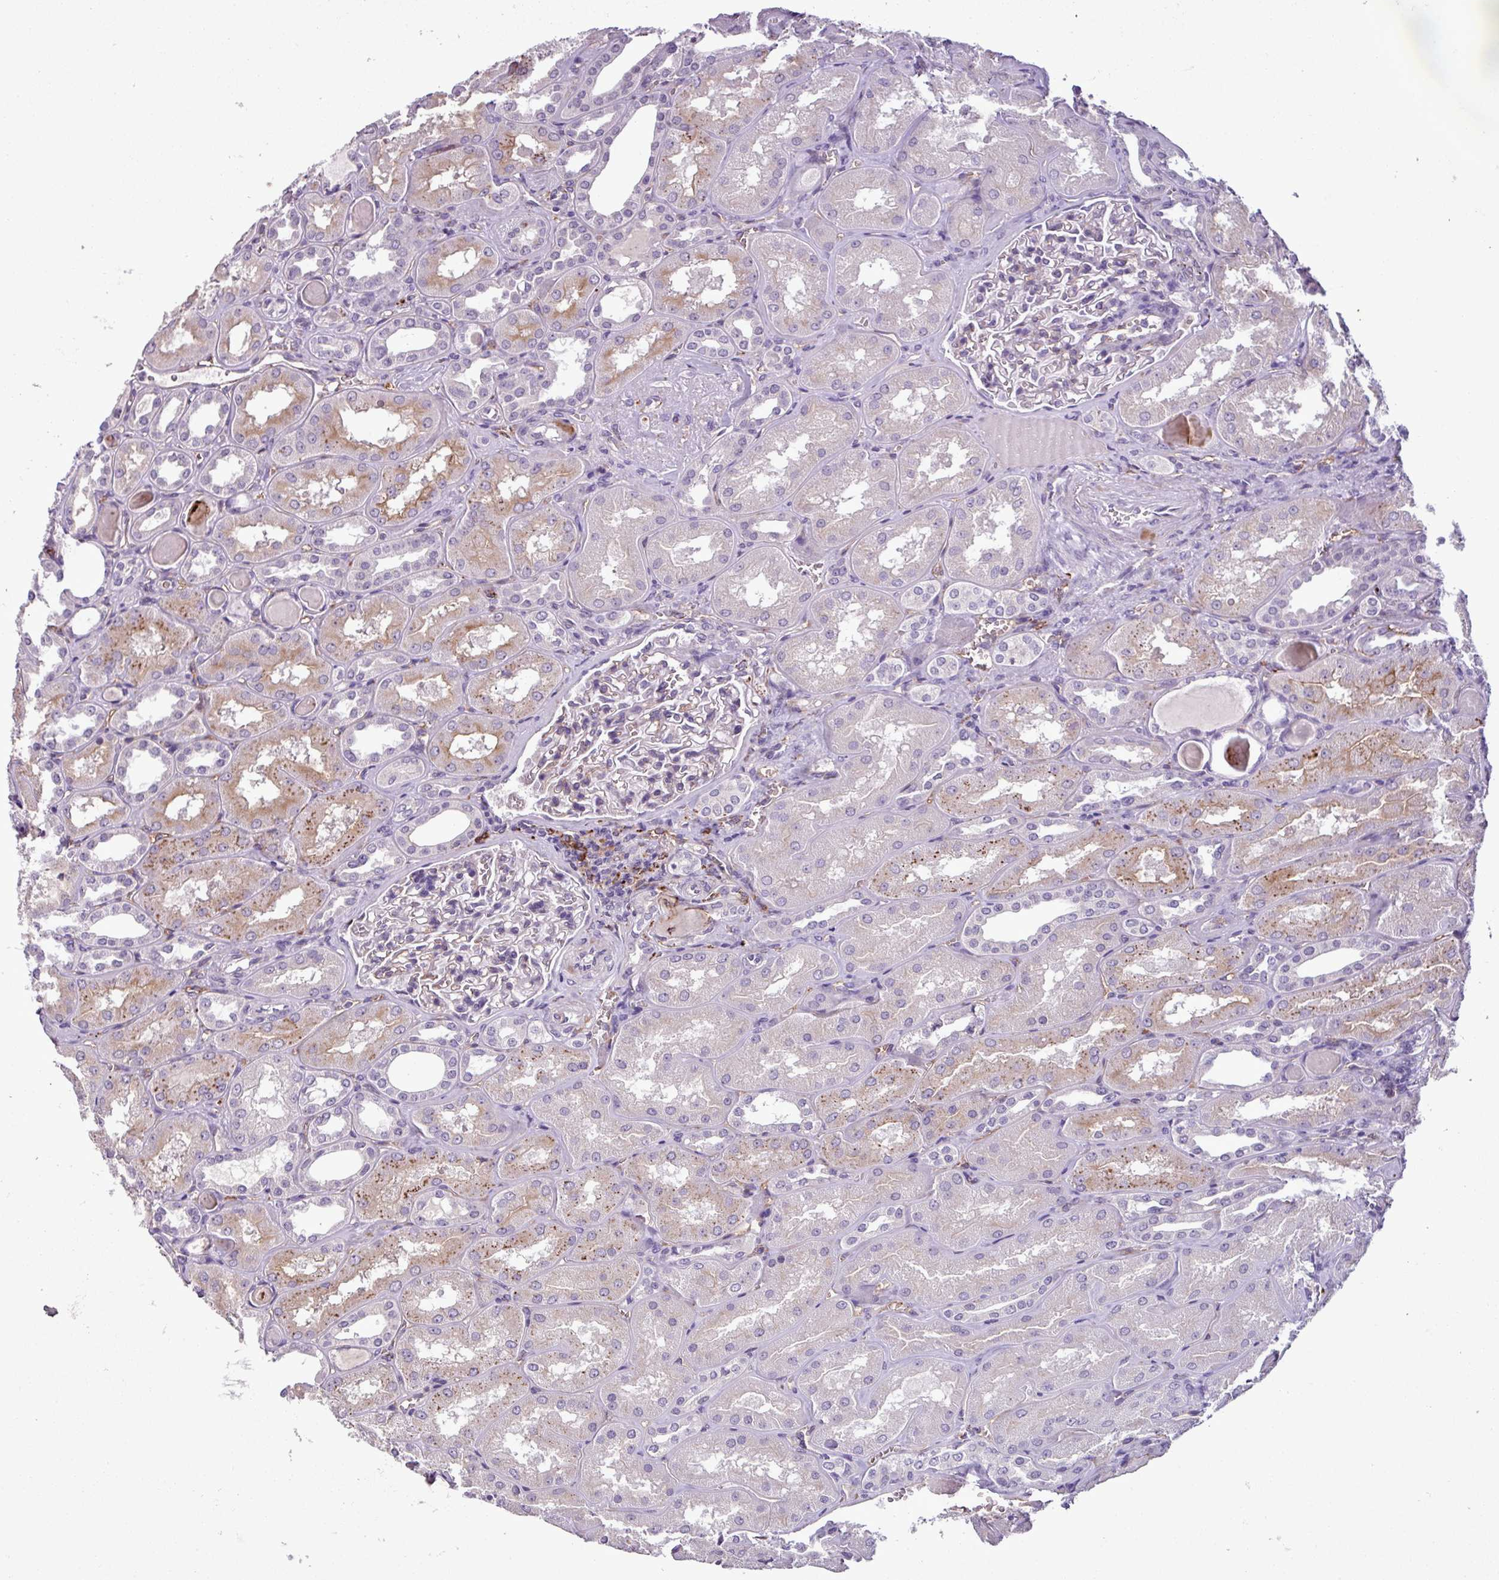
{"staining": {"intensity": "negative", "quantity": "none", "location": "none"}, "tissue": "kidney", "cell_type": "Cells in glomeruli", "image_type": "normal", "snomed": [{"axis": "morphology", "description": "Normal tissue, NOS"}, {"axis": "topography", "description": "Kidney"}], "caption": "Protein analysis of unremarkable kidney exhibits no significant expression in cells in glomeruli.", "gene": "C9orf24", "patient": {"sex": "male", "age": 61}}